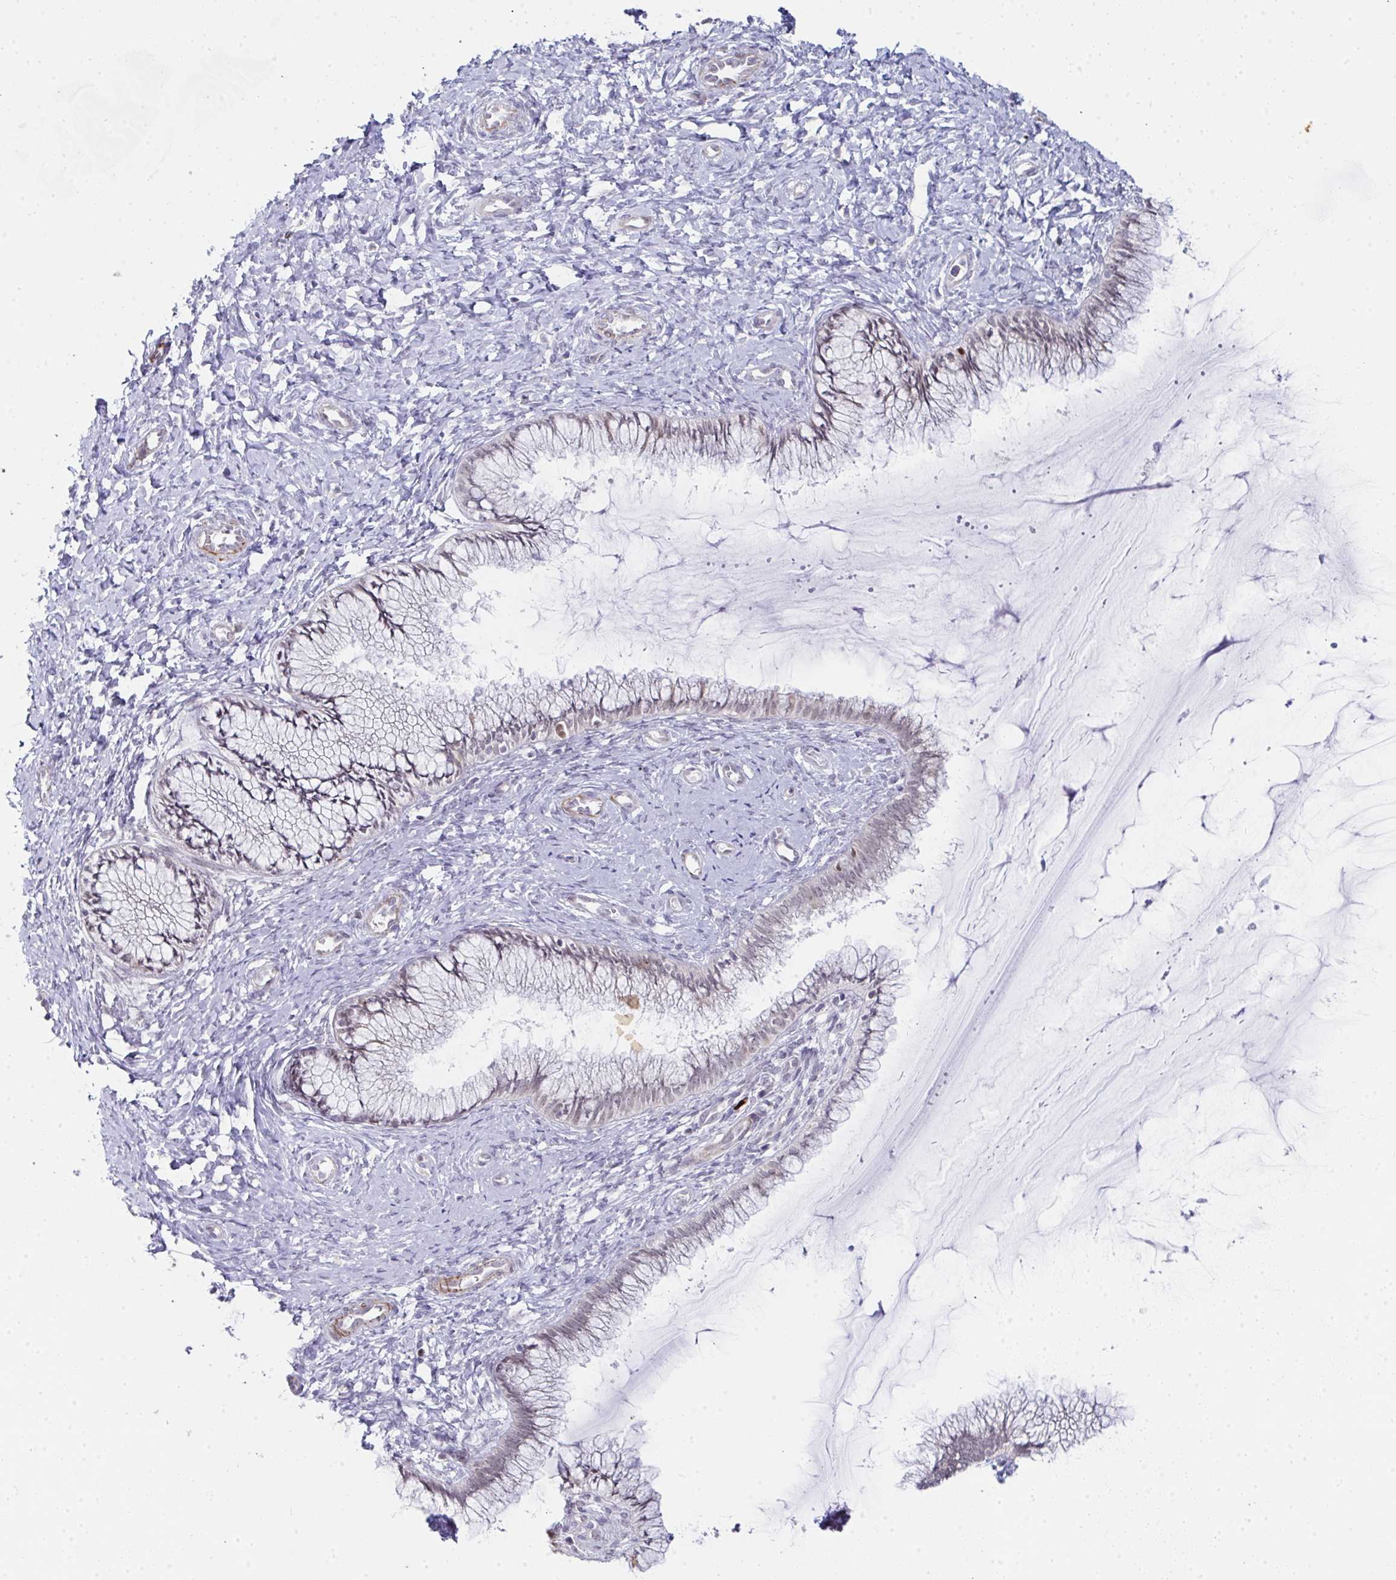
{"staining": {"intensity": "weak", "quantity": "<25%", "location": "nuclear"}, "tissue": "cervix", "cell_type": "Glandular cells", "image_type": "normal", "snomed": [{"axis": "morphology", "description": "Normal tissue, NOS"}, {"axis": "topography", "description": "Cervix"}], "caption": "The photomicrograph reveals no staining of glandular cells in normal cervix. Nuclei are stained in blue.", "gene": "GINS2", "patient": {"sex": "female", "age": 37}}